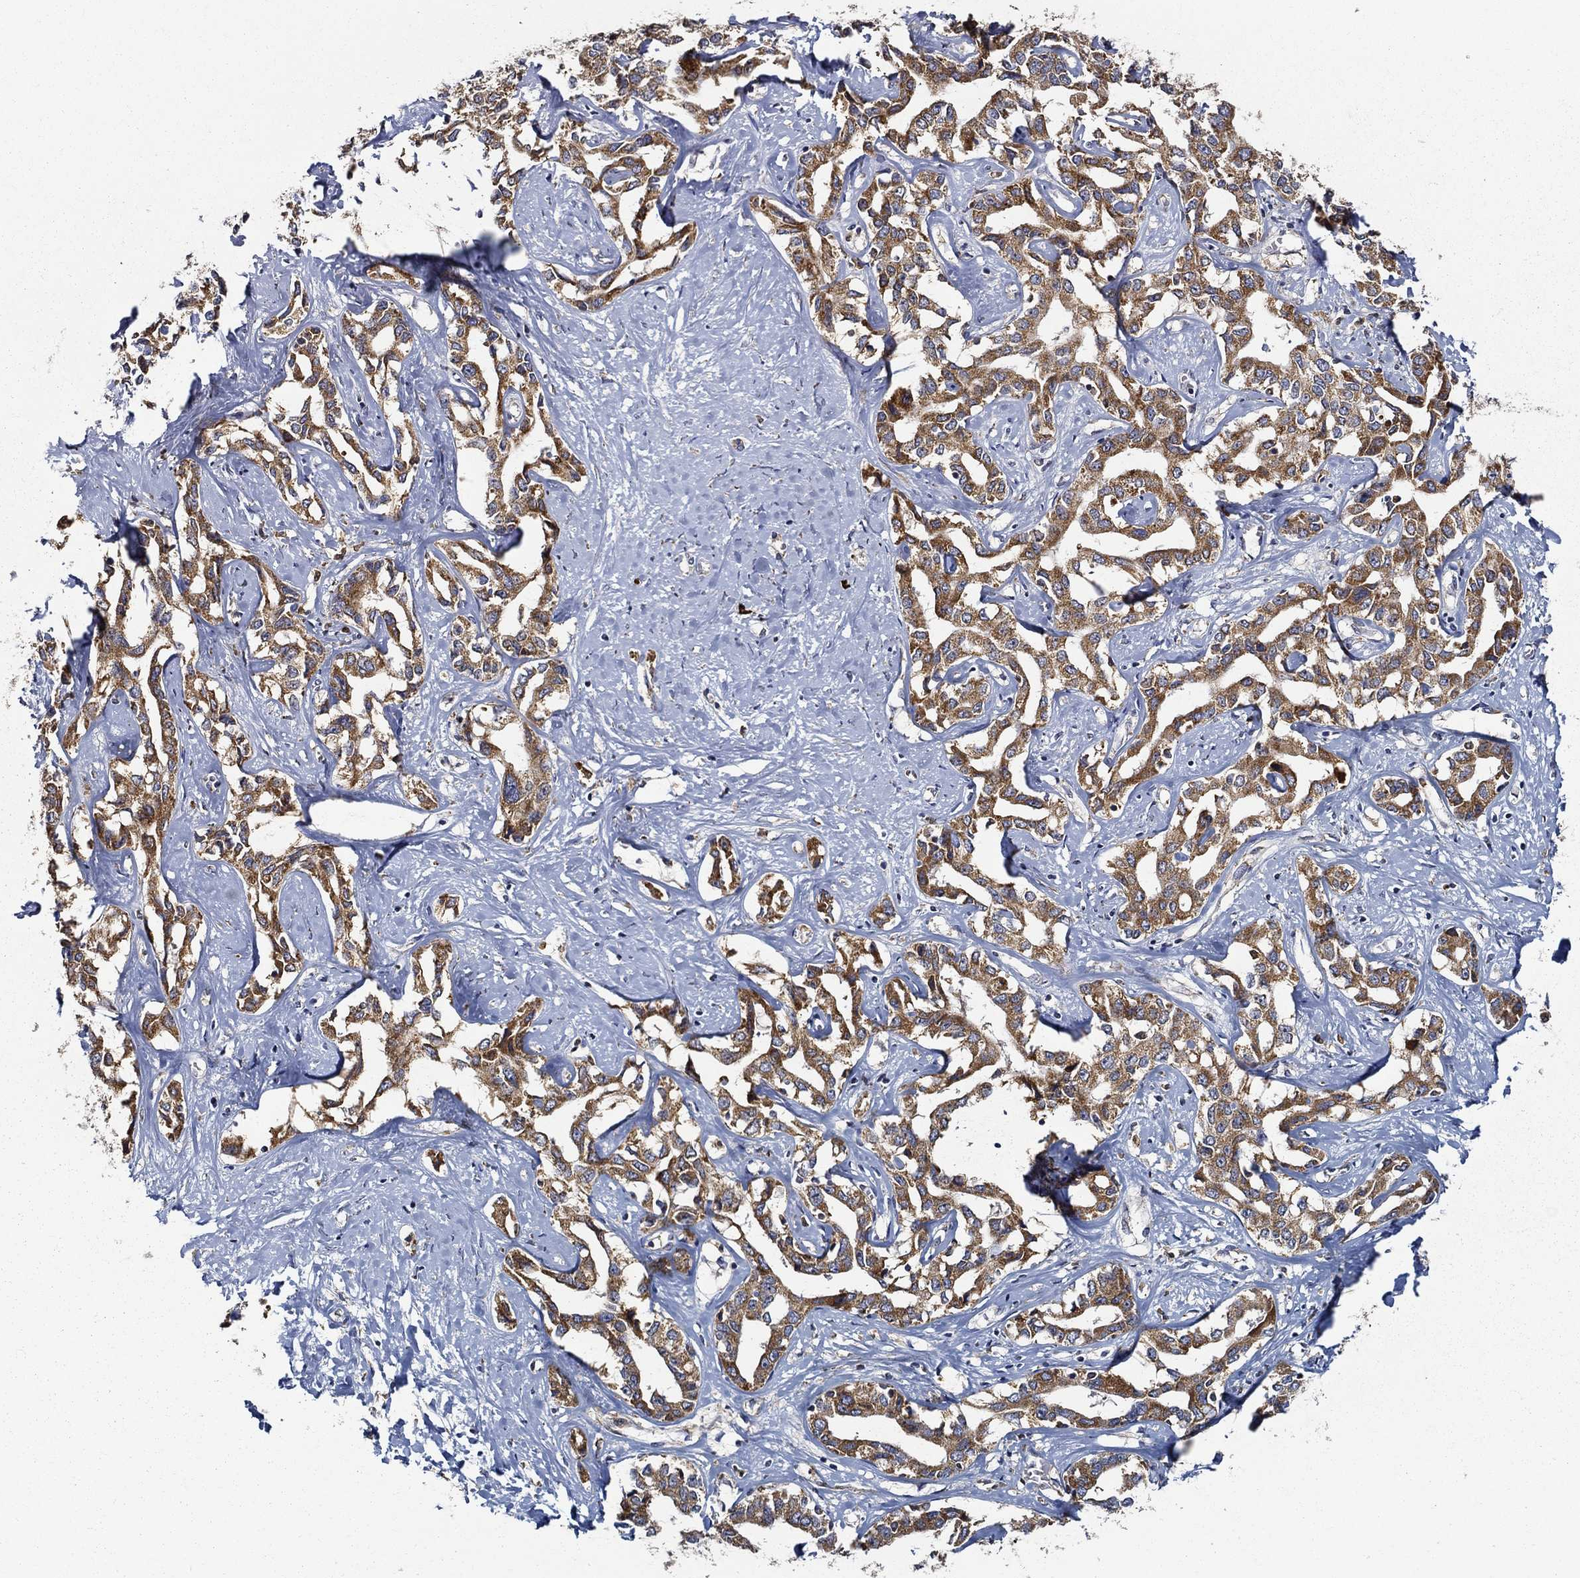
{"staining": {"intensity": "strong", "quantity": ">75%", "location": "cytoplasmic/membranous"}, "tissue": "liver cancer", "cell_type": "Tumor cells", "image_type": "cancer", "snomed": [{"axis": "morphology", "description": "Cholangiocarcinoma"}, {"axis": "topography", "description": "Liver"}], "caption": "Immunohistochemistry image of liver cancer (cholangiocarcinoma) stained for a protein (brown), which shows high levels of strong cytoplasmic/membranous expression in about >75% of tumor cells.", "gene": "PRDX4", "patient": {"sex": "male", "age": 59}}